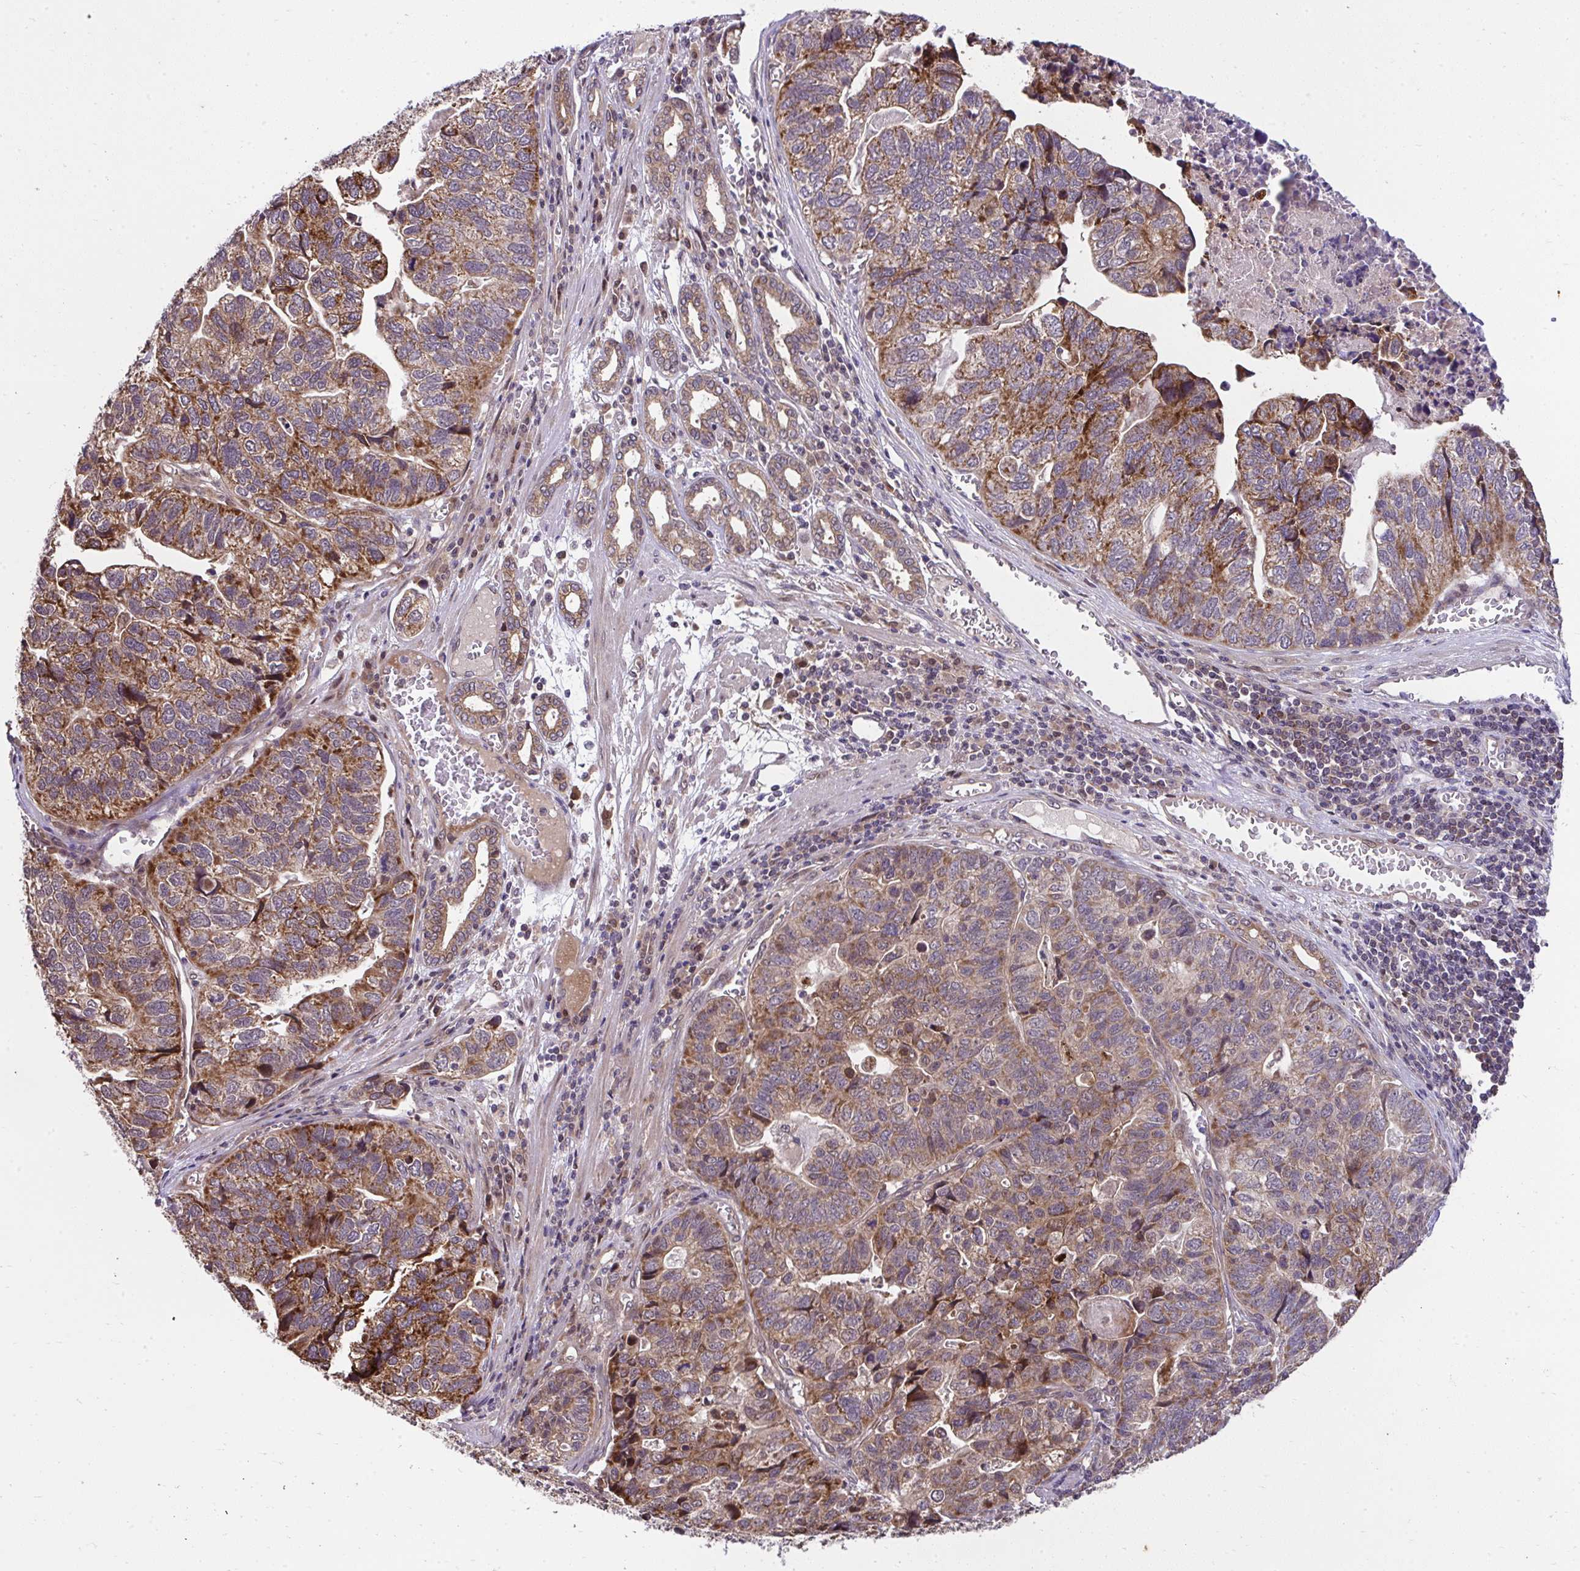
{"staining": {"intensity": "strong", "quantity": ">75%", "location": "cytoplasmic/membranous"}, "tissue": "stomach cancer", "cell_type": "Tumor cells", "image_type": "cancer", "snomed": [{"axis": "morphology", "description": "Adenocarcinoma, NOS"}, {"axis": "topography", "description": "Stomach, upper"}], "caption": "Immunohistochemistry (IHC) staining of stomach cancer, which shows high levels of strong cytoplasmic/membranous positivity in about >75% of tumor cells indicating strong cytoplasmic/membranous protein staining. The staining was performed using DAB (3,3'-diaminobenzidine) (brown) for protein detection and nuclei were counterstained in hematoxylin (blue).", "gene": "RDH14", "patient": {"sex": "female", "age": 67}}